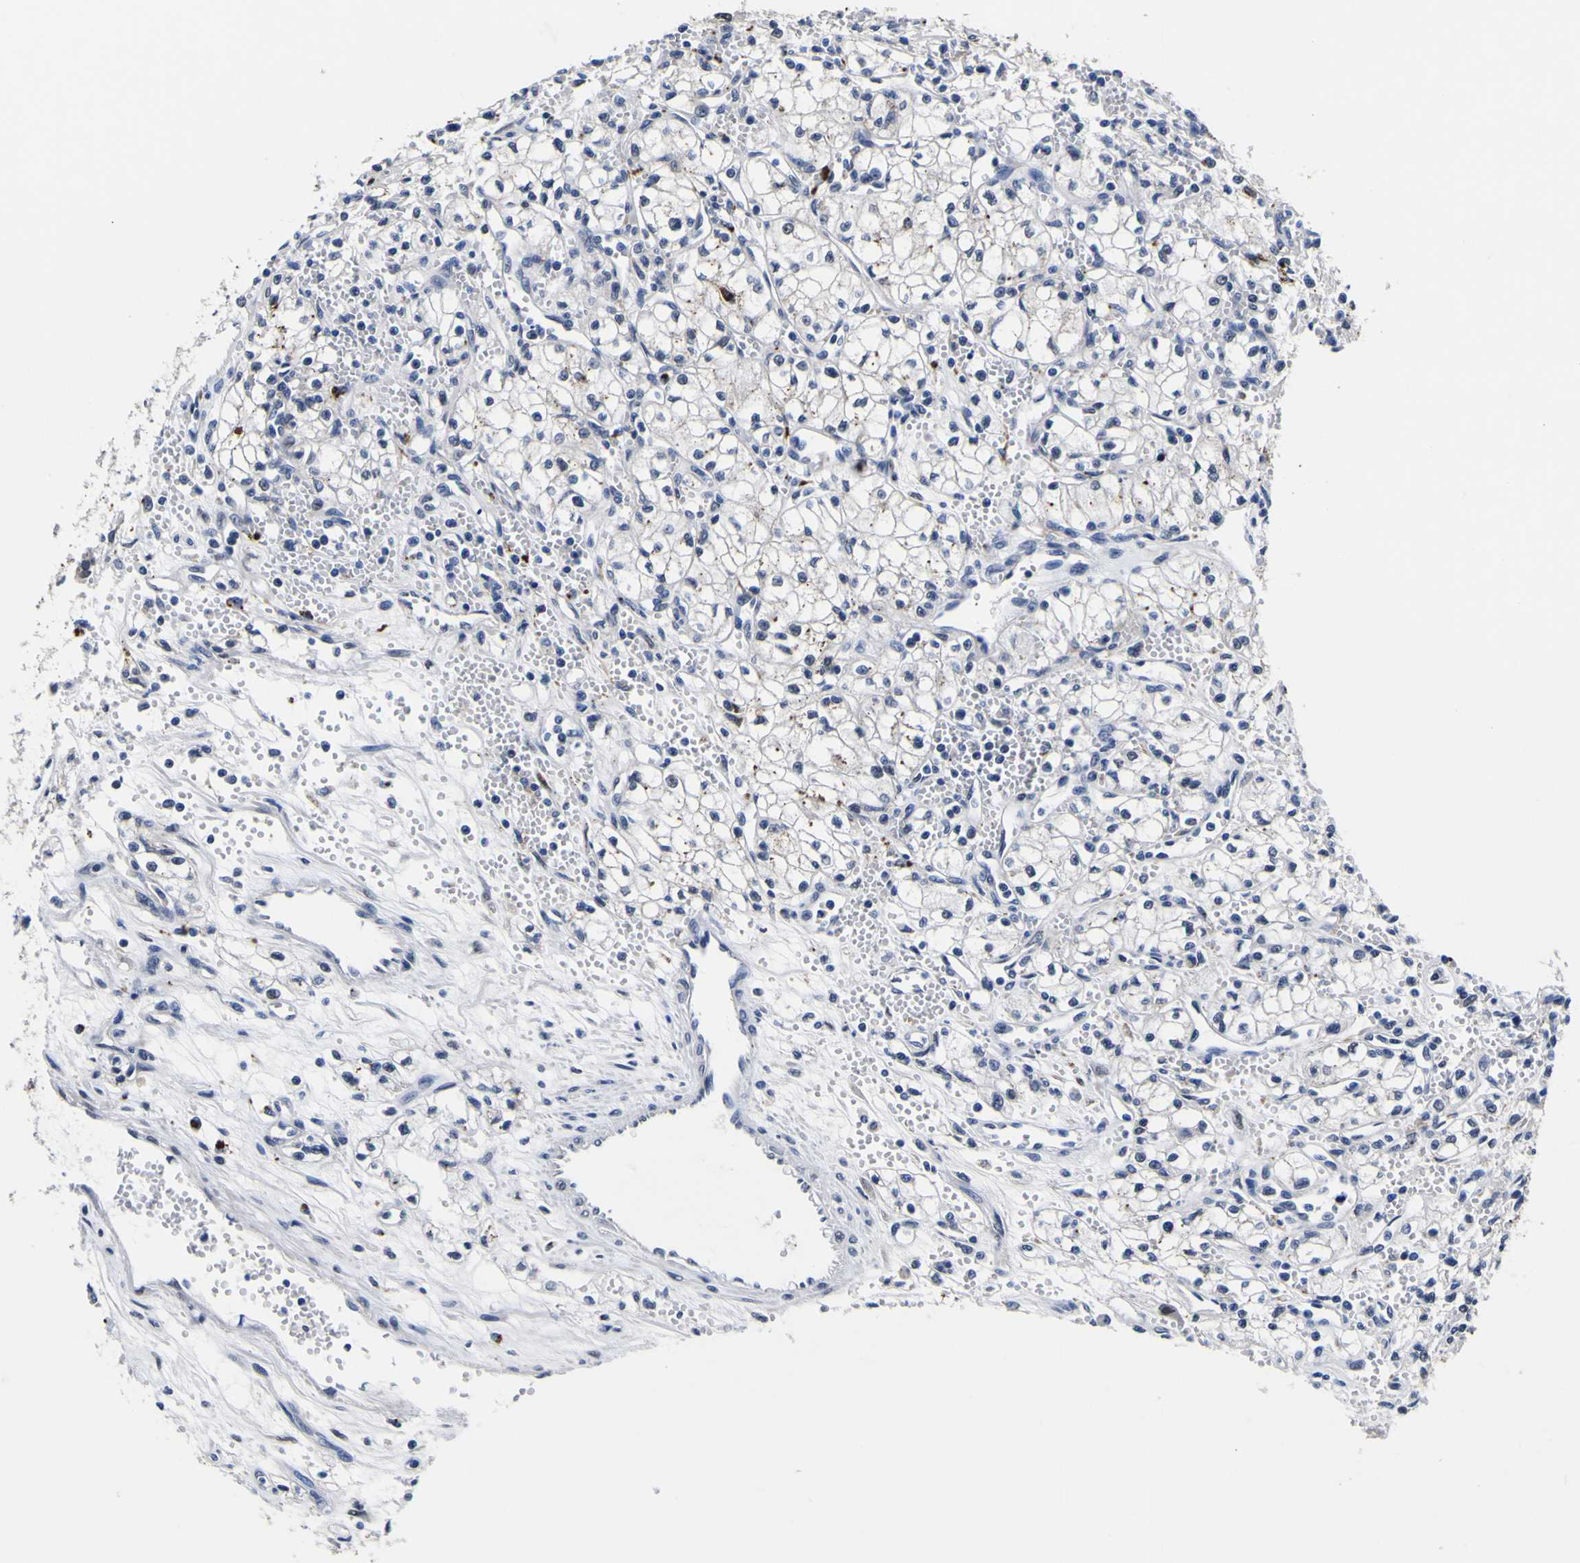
{"staining": {"intensity": "negative", "quantity": "none", "location": "none"}, "tissue": "renal cancer", "cell_type": "Tumor cells", "image_type": "cancer", "snomed": [{"axis": "morphology", "description": "Normal tissue, NOS"}, {"axis": "morphology", "description": "Adenocarcinoma, NOS"}, {"axis": "topography", "description": "Kidney"}], "caption": "Tumor cells are negative for protein expression in human renal cancer (adenocarcinoma).", "gene": "IGFLR1", "patient": {"sex": "male", "age": 59}}